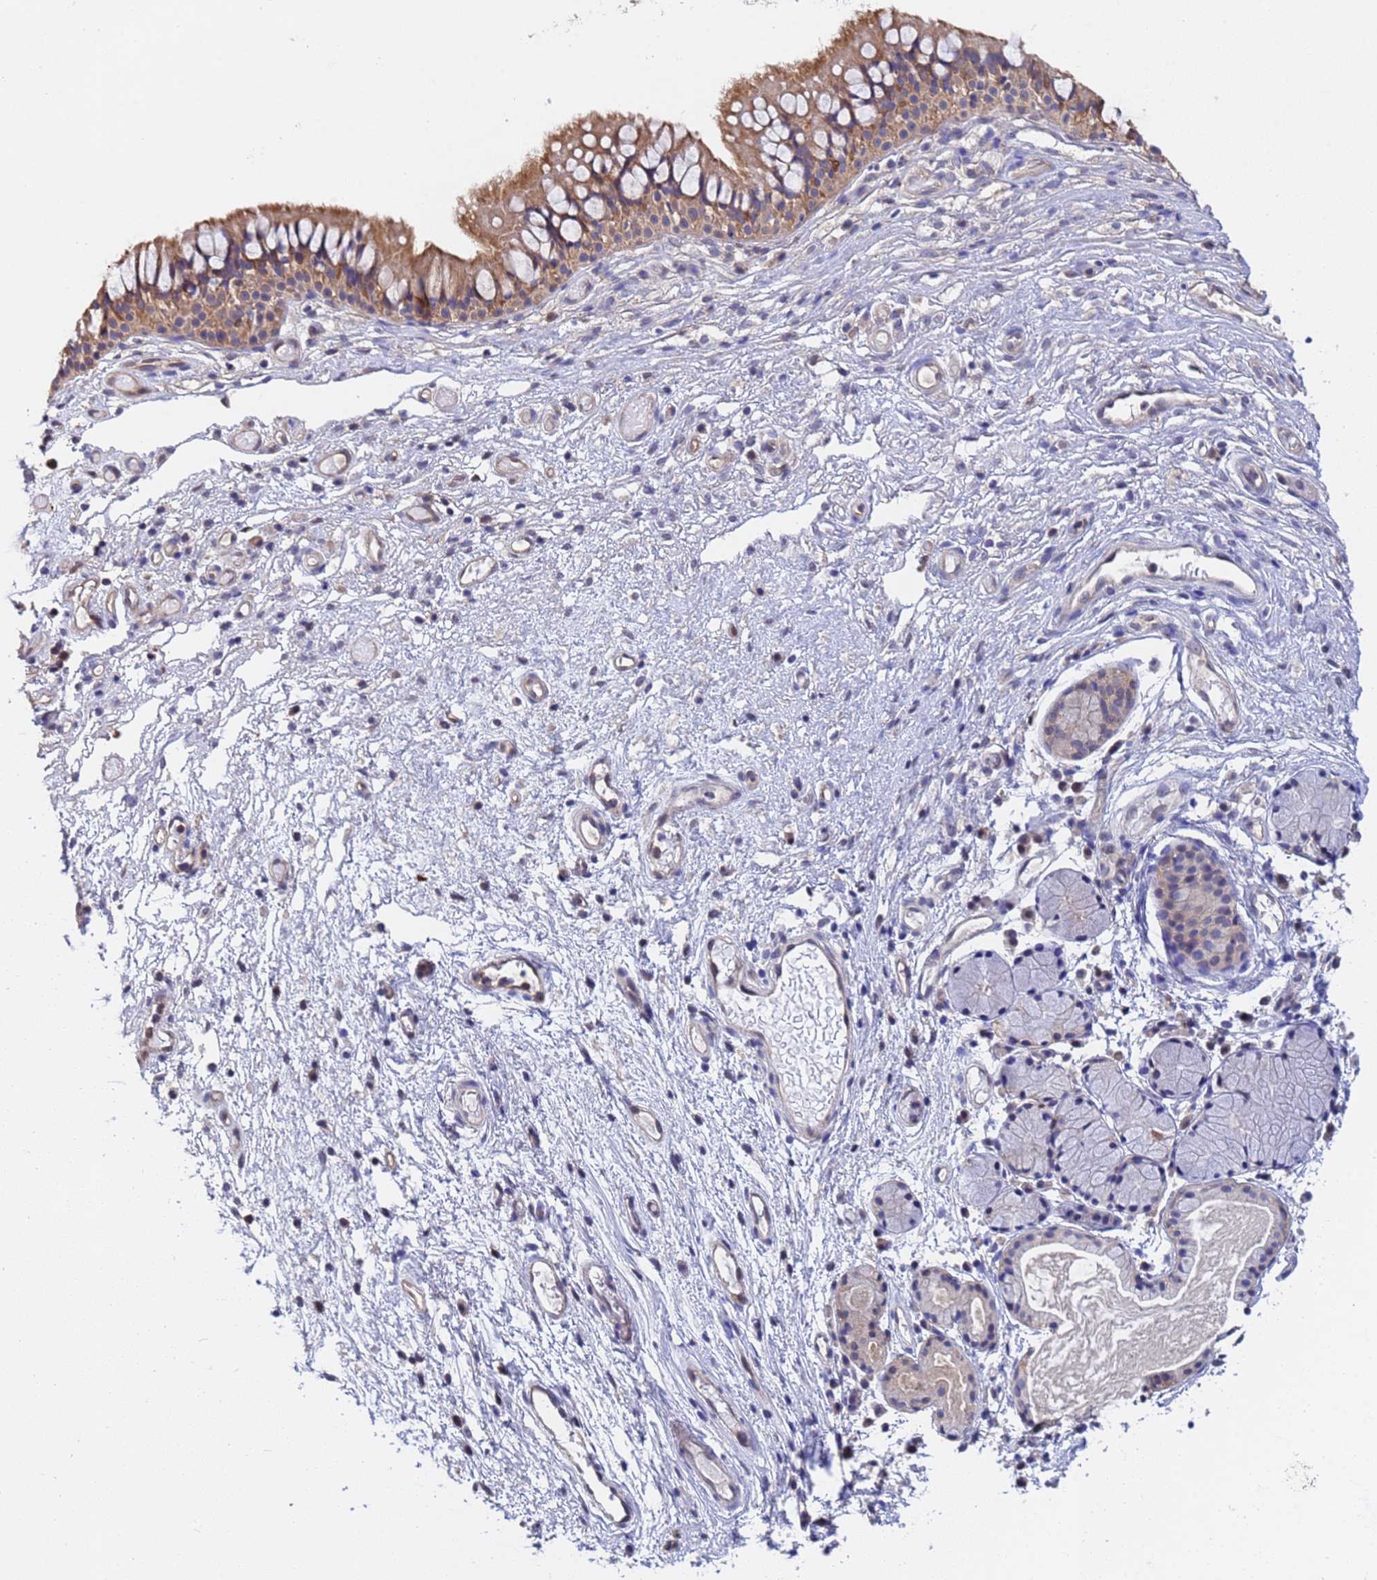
{"staining": {"intensity": "moderate", "quantity": "25%-75%", "location": "cytoplasmic/membranous"}, "tissue": "nasopharynx", "cell_type": "Respiratory epithelial cells", "image_type": "normal", "snomed": [{"axis": "morphology", "description": "Normal tissue, NOS"}, {"axis": "topography", "description": "Nasopharynx"}], "caption": "Immunohistochemistry (IHC) (DAB (3,3'-diaminobenzidine)) staining of benign human nasopharynx displays moderate cytoplasmic/membranous protein positivity in about 25%-75% of respiratory epithelial cells.", "gene": "FAM25A", "patient": {"sex": "male", "age": 82}}